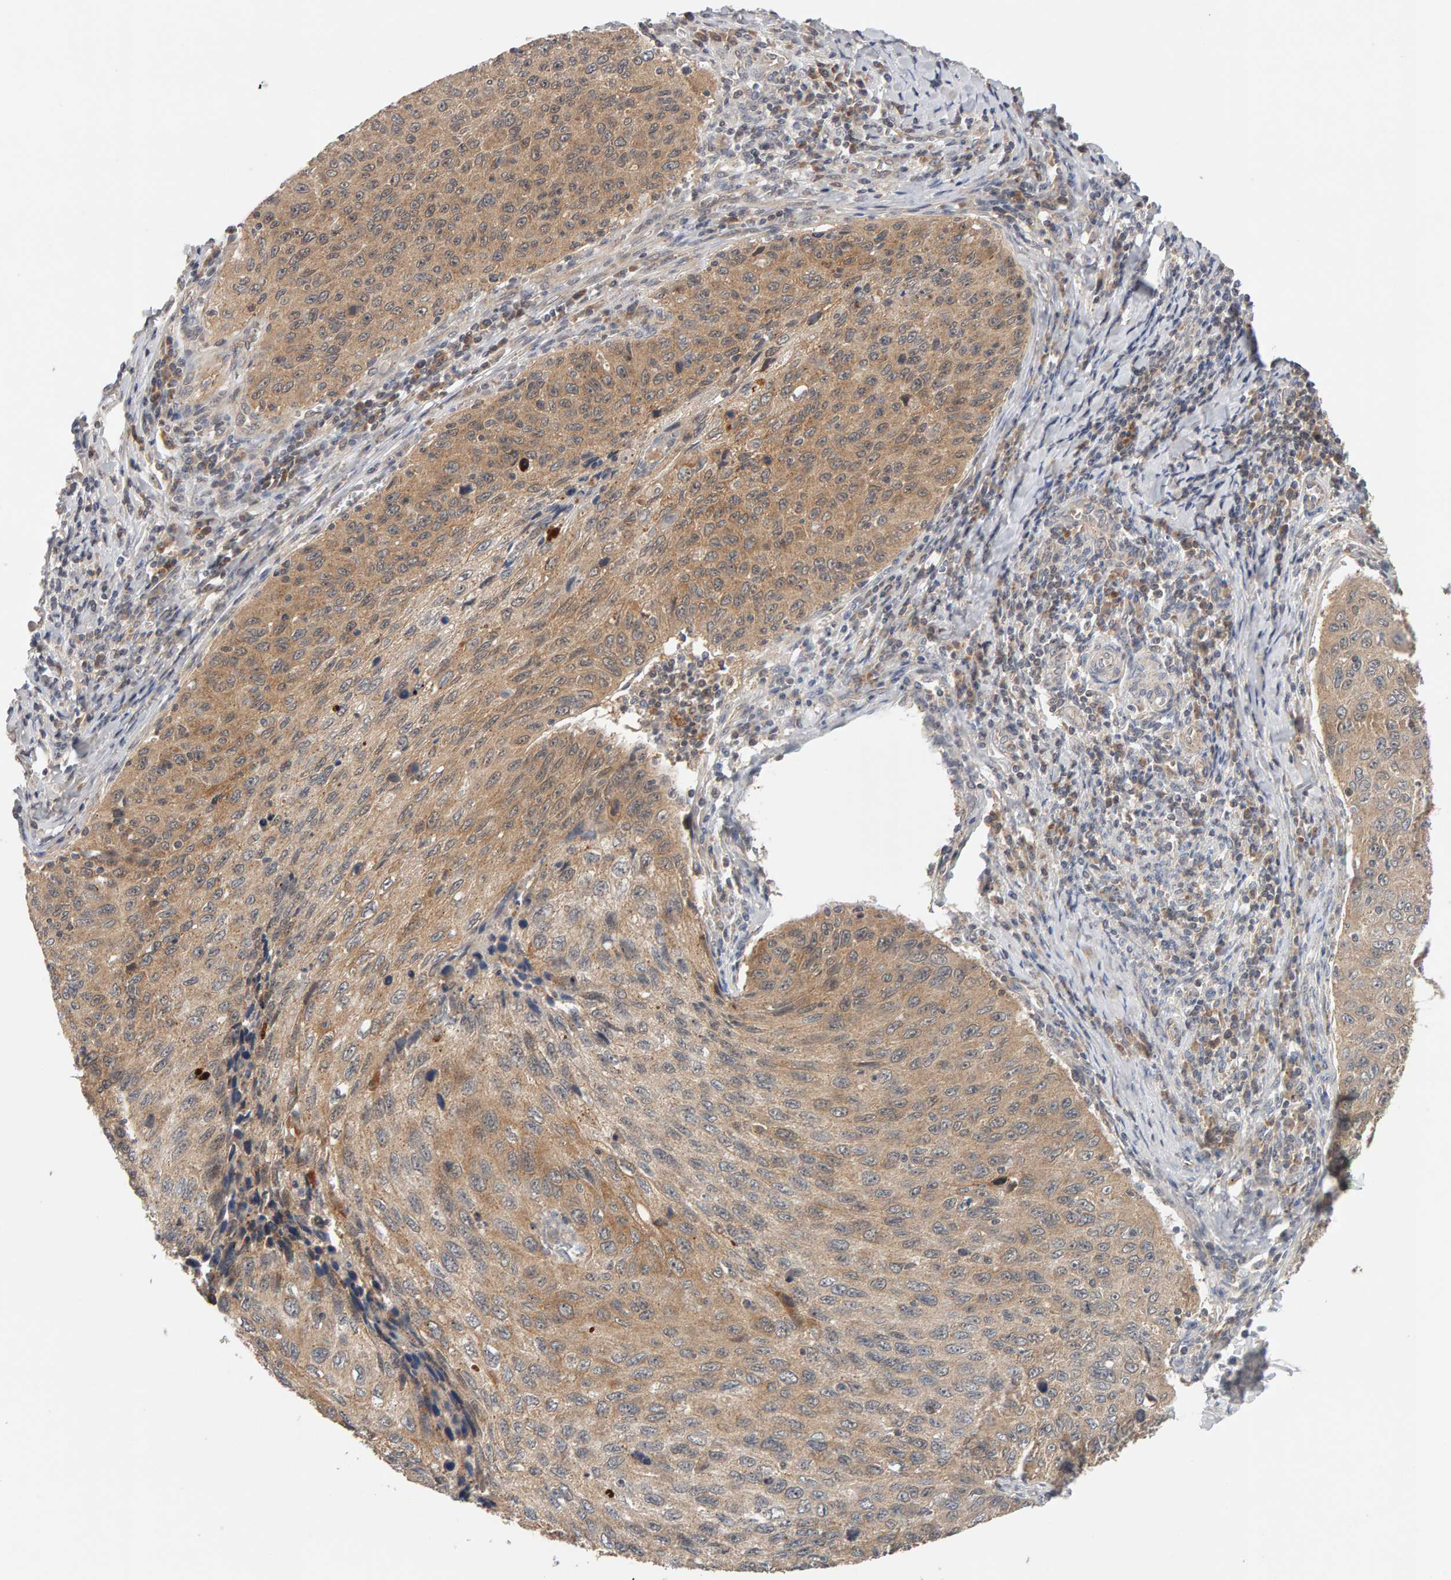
{"staining": {"intensity": "moderate", "quantity": ">75%", "location": "cytoplasmic/membranous"}, "tissue": "cervical cancer", "cell_type": "Tumor cells", "image_type": "cancer", "snomed": [{"axis": "morphology", "description": "Squamous cell carcinoma, NOS"}, {"axis": "topography", "description": "Cervix"}], "caption": "Tumor cells display moderate cytoplasmic/membranous positivity in about >75% of cells in cervical cancer (squamous cell carcinoma).", "gene": "DNAJC7", "patient": {"sex": "female", "age": 53}}